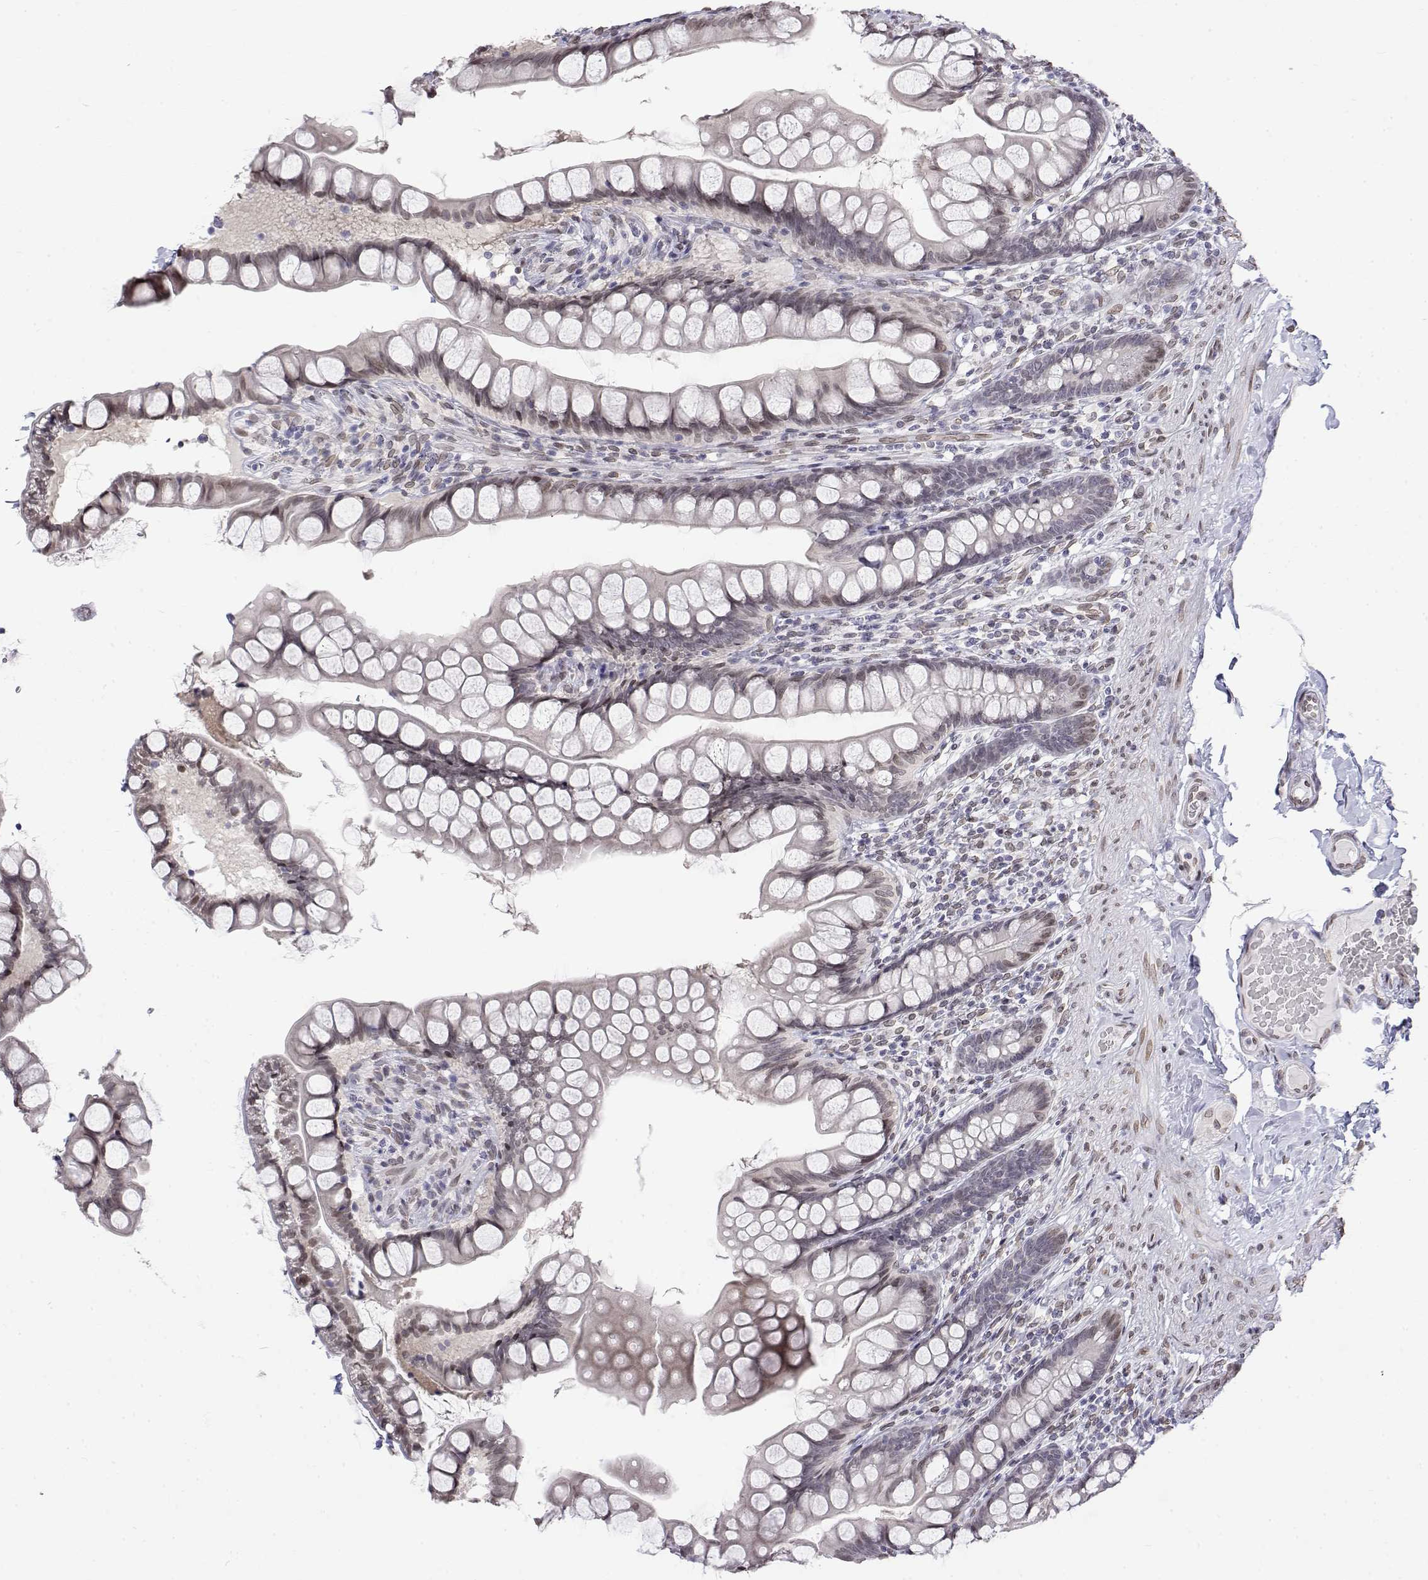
{"staining": {"intensity": "weak", "quantity": "25%-75%", "location": "nuclear"}, "tissue": "small intestine", "cell_type": "Glandular cells", "image_type": "normal", "snomed": [{"axis": "morphology", "description": "Normal tissue, NOS"}, {"axis": "topography", "description": "Small intestine"}], "caption": "Small intestine stained with IHC exhibits weak nuclear positivity in about 25%-75% of glandular cells. The staining was performed using DAB, with brown indicating positive protein expression. Nuclei are stained blue with hematoxylin.", "gene": "ZNF532", "patient": {"sex": "male", "age": 70}}